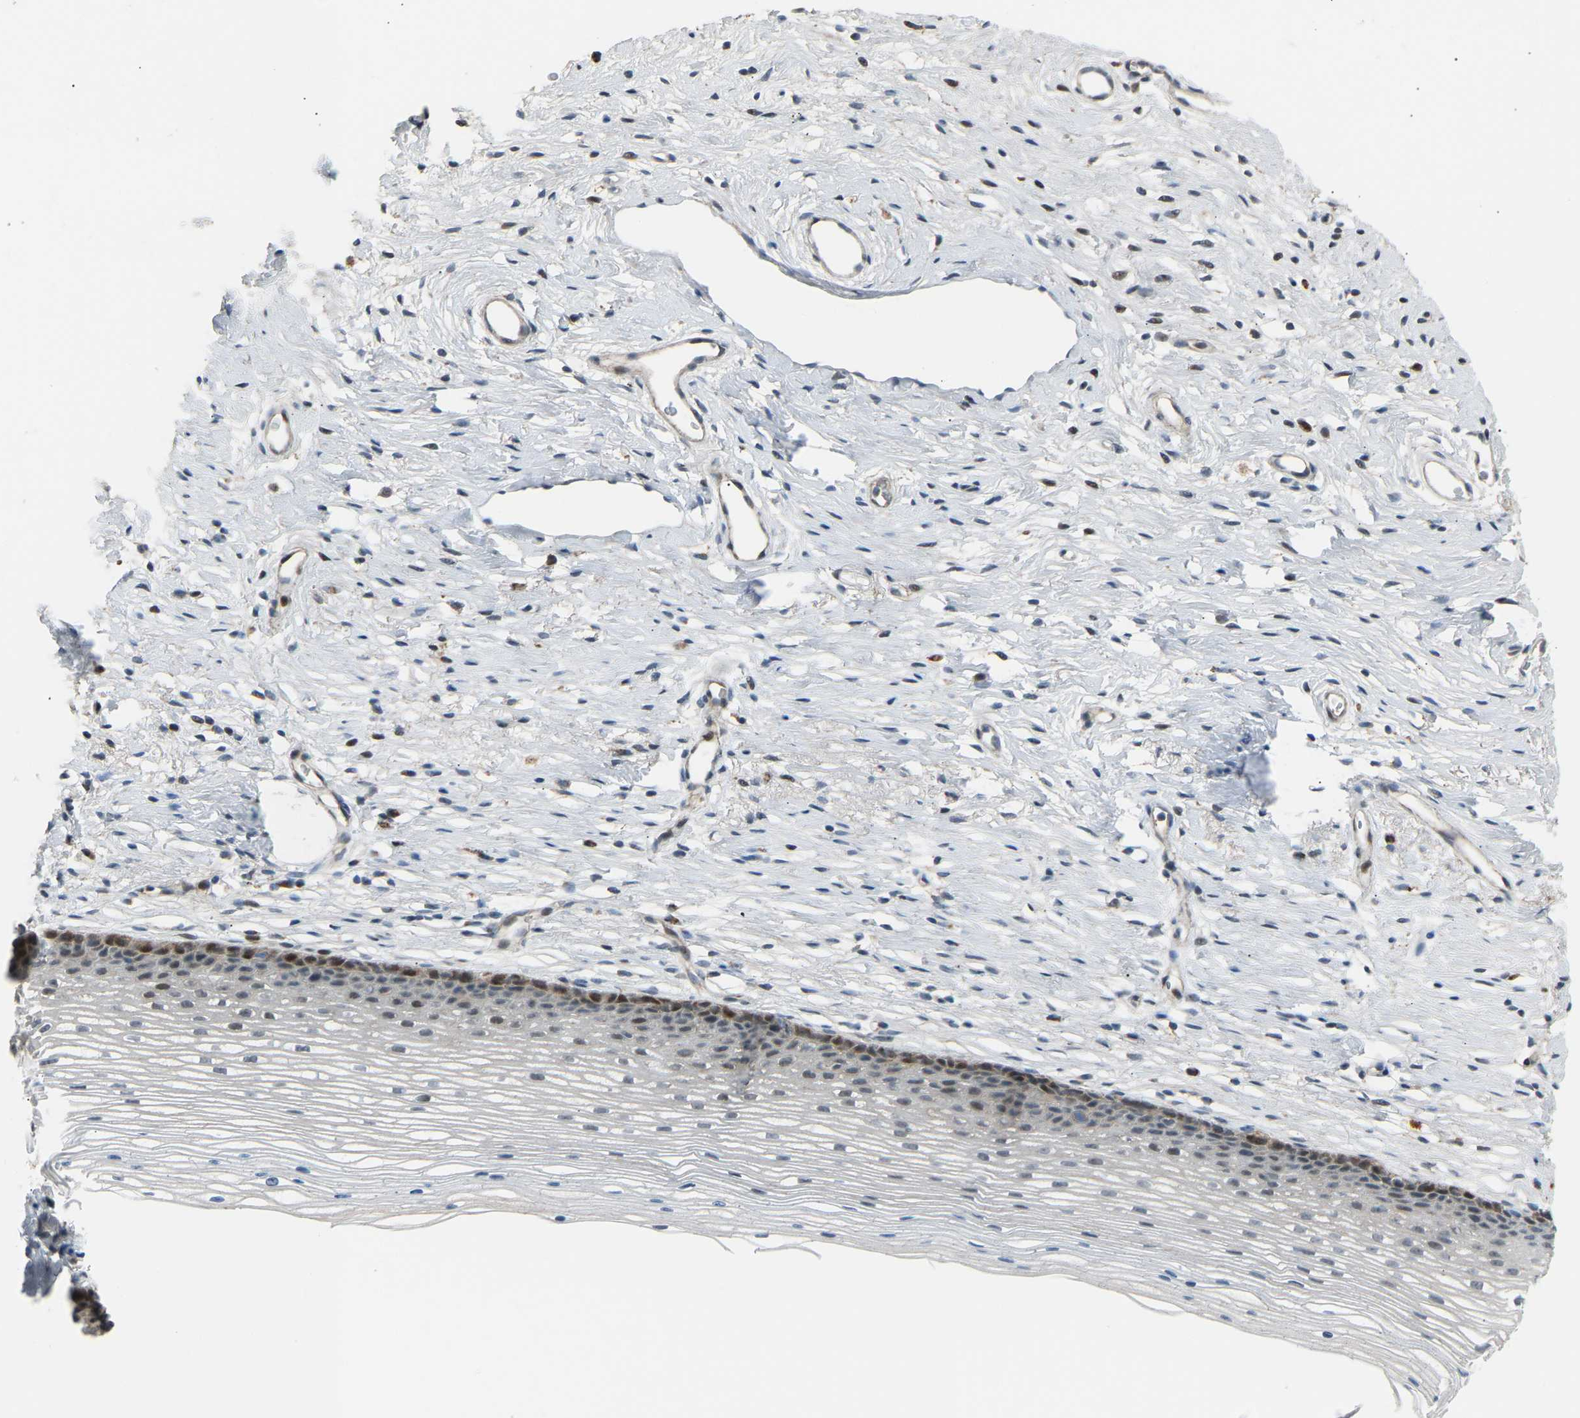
{"staining": {"intensity": "moderate", "quantity": "25%-75%", "location": "cytoplasmic/membranous"}, "tissue": "cervix", "cell_type": "Glandular cells", "image_type": "normal", "snomed": [{"axis": "morphology", "description": "Normal tissue, NOS"}, {"axis": "topography", "description": "Cervix"}], "caption": "High-magnification brightfield microscopy of normal cervix stained with DAB (3,3'-diaminobenzidine) (brown) and counterstained with hematoxylin (blue). glandular cells exhibit moderate cytoplasmic/membranous staining is identified in approximately25%-75% of cells.", "gene": "VPS41", "patient": {"sex": "female", "age": 77}}